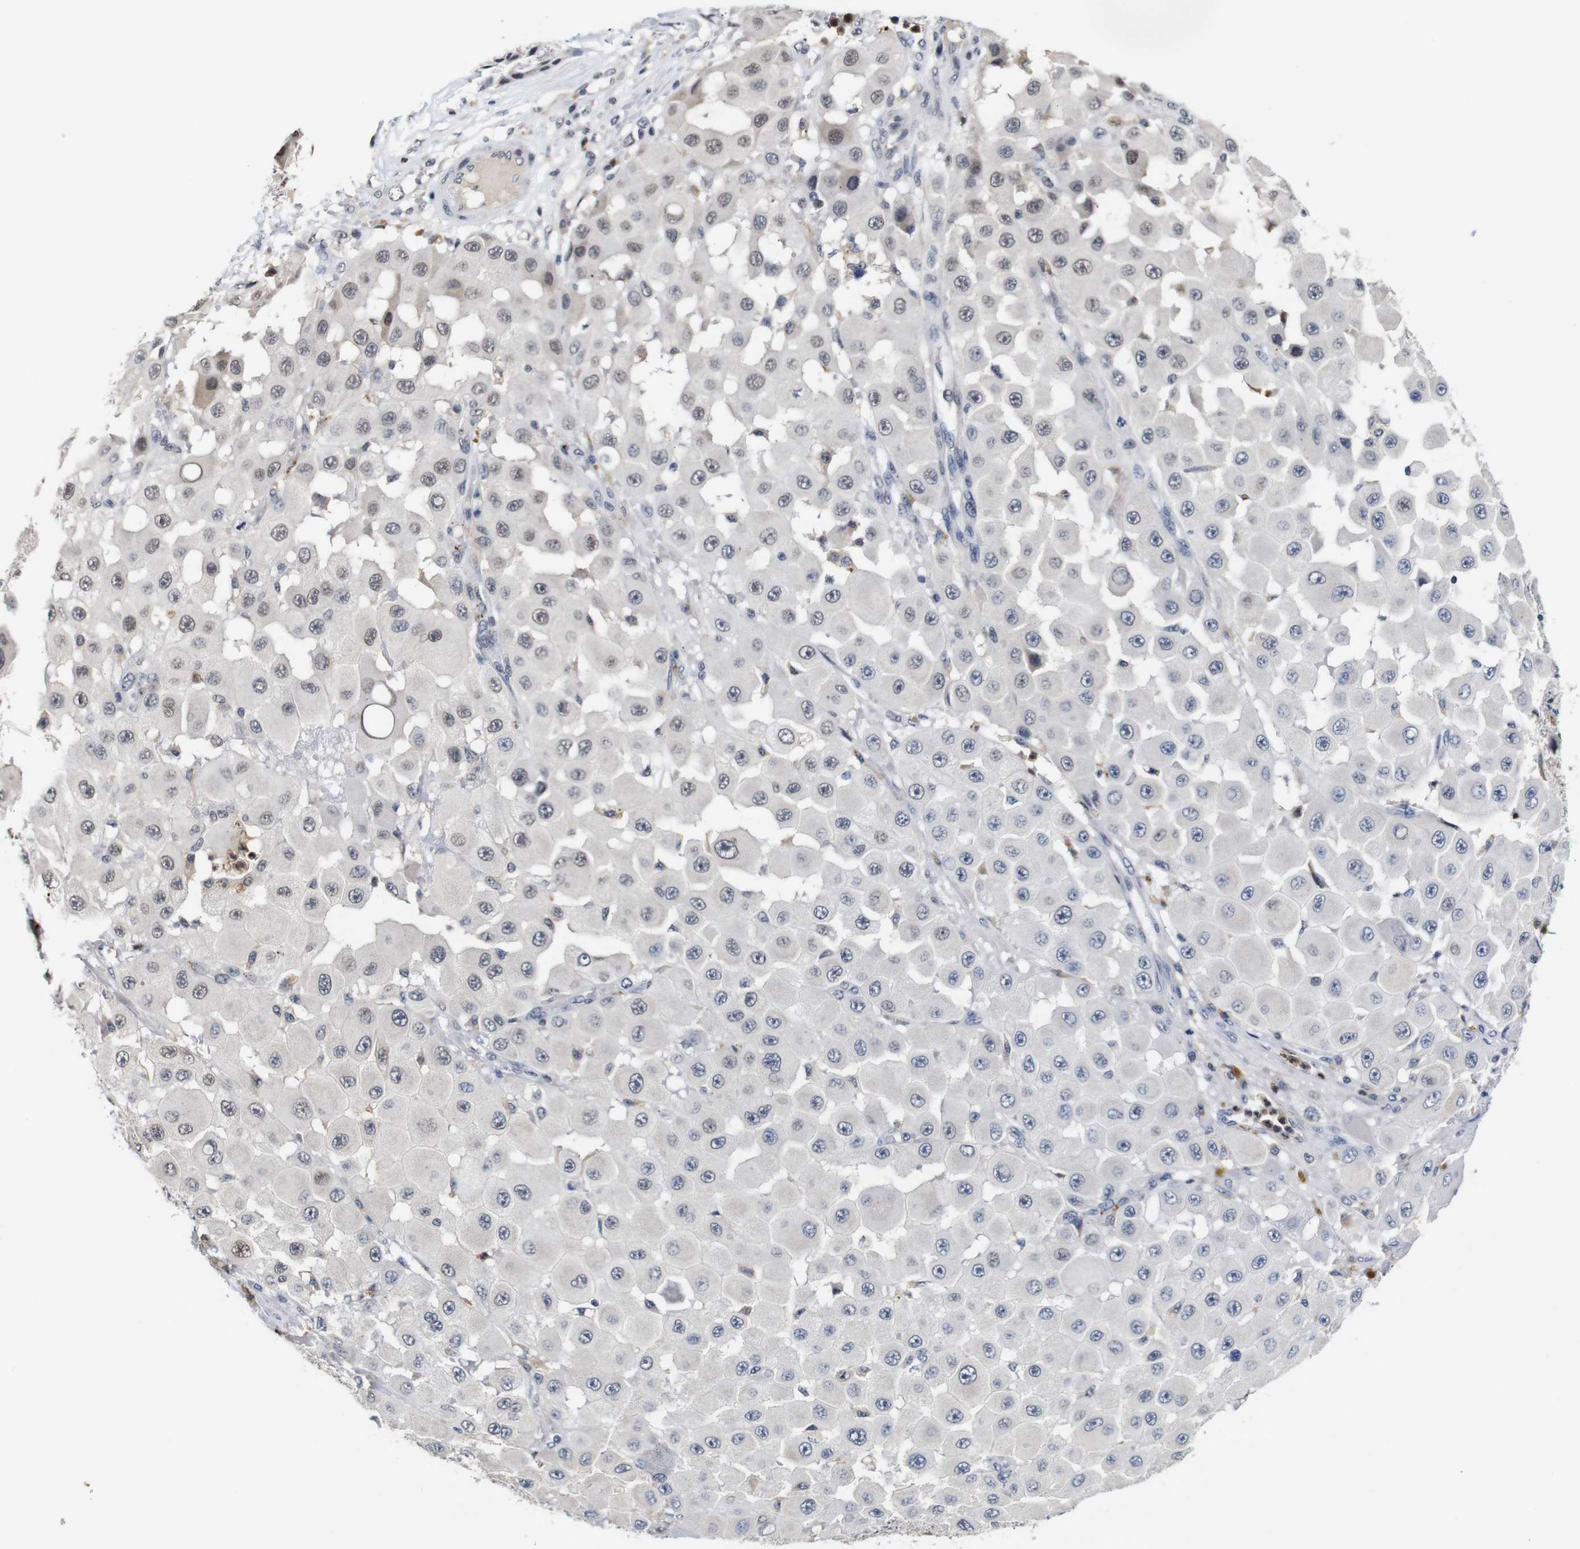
{"staining": {"intensity": "weak", "quantity": "<25%", "location": "nuclear"}, "tissue": "melanoma", "cell_type": "Tumor cells", "image_type": "cancer", "snomed": [{"axis": "morphology", "description": "Malignant melanoma, NOS"}, {"axis": "topography", "description": "Skin"}], "caption": "This is an immunohistochemistry histopathology image of melanoma. There is no expression in tumor cells.", "gene": "NTRK3", "patient": {"sex": "female", "age": 81}}